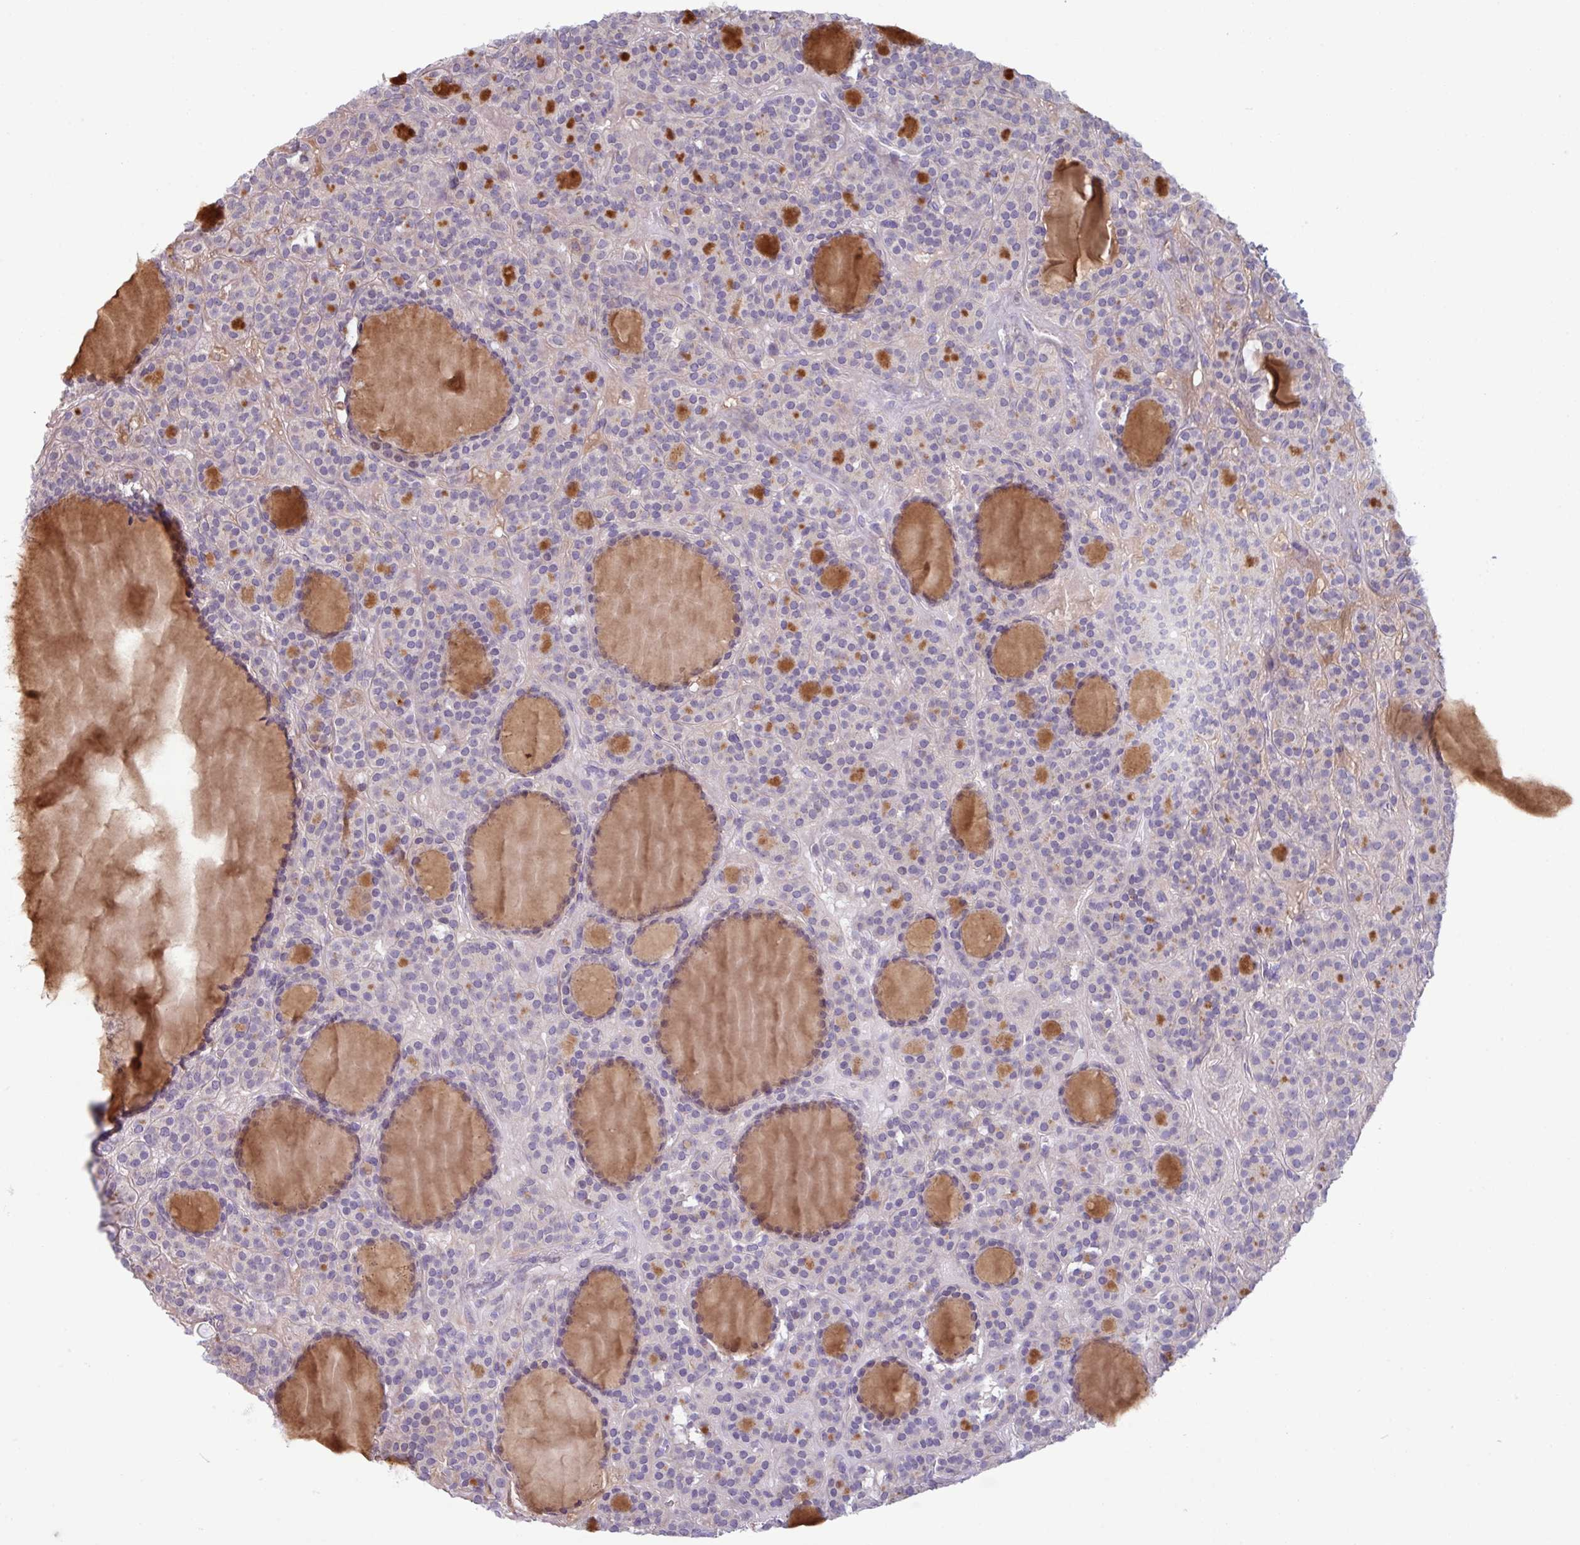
{"staining": {"intensity": "negative", "quantity": "none", "location": "none"}, "tissue": "thyroid cancer", "cell_type": "Tumor cells", "image_type": "cancer", "snomed": [{"axis": "morphology", "description": "Follicular adenoma carcinoma, NOS"}, {"axis": "topography", "description": "Thyroid gland"}], "caption": "Immunohistochemistry of human thyroid cancer (follicular adenoma carcinoma) exhibits no staining in tumor cells.", "gene": "IRGC", "patient": {"sex": "female", "age": 63}}